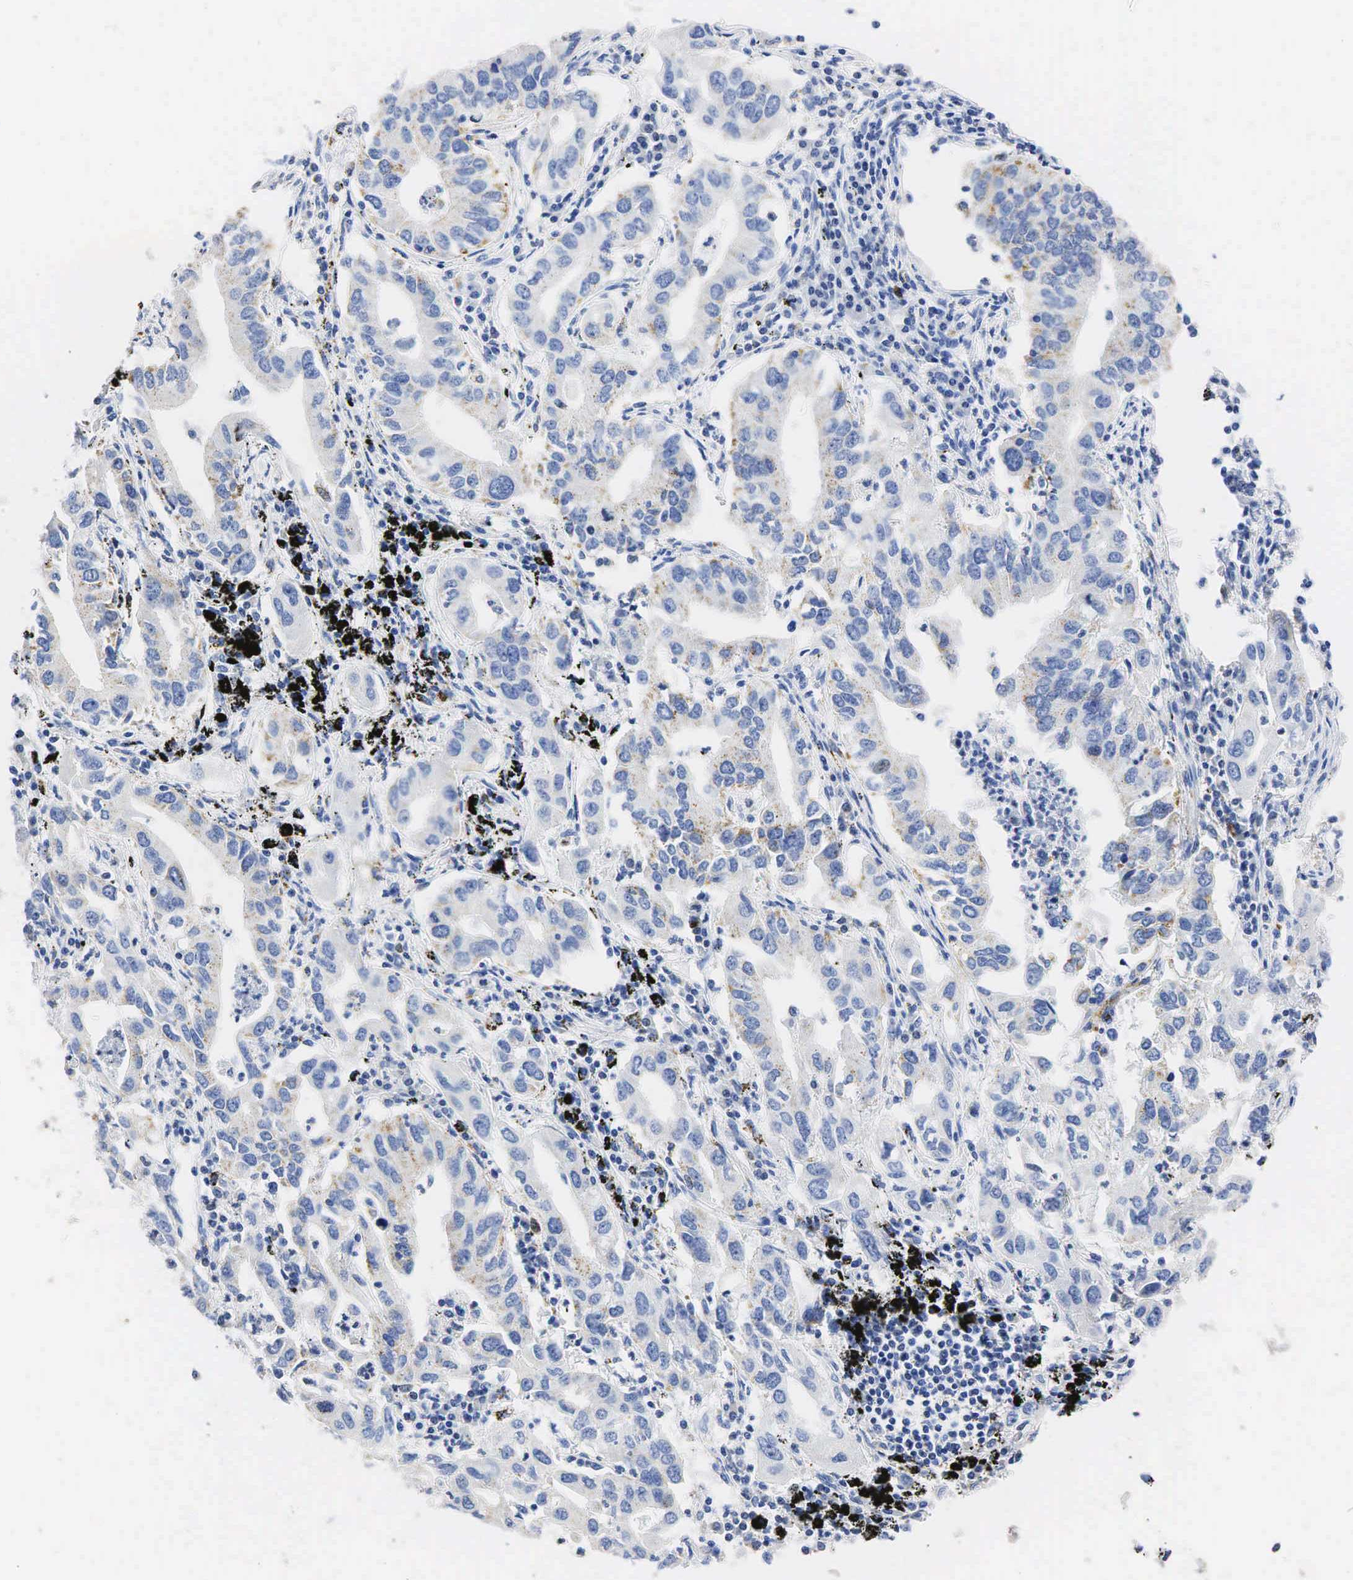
{"staining": {"intensity": "weak", "quantity": "25%-75%", "location": "cytoplasmic/membranous"}, "tissue": "lung cancer", "cell_type": "Tumor cells", "image_type": "cancer", "snomed": [{"axis": "morphology", "description": "Adenocarcinoma, NOS"}, {"axis": "topography", "description": "Lung"}], "caption": "Tumor cells exhibit low levels of weak cytoplasmic/membranous expression in about 25%-75% of cells in human lung cancer. (Stains: DAB in brown, nuclei in blue, Microscopy: brightfield microscopy at high magnification).", "gene": "SYP", "patient": {"sex": "male", "age": 48}}